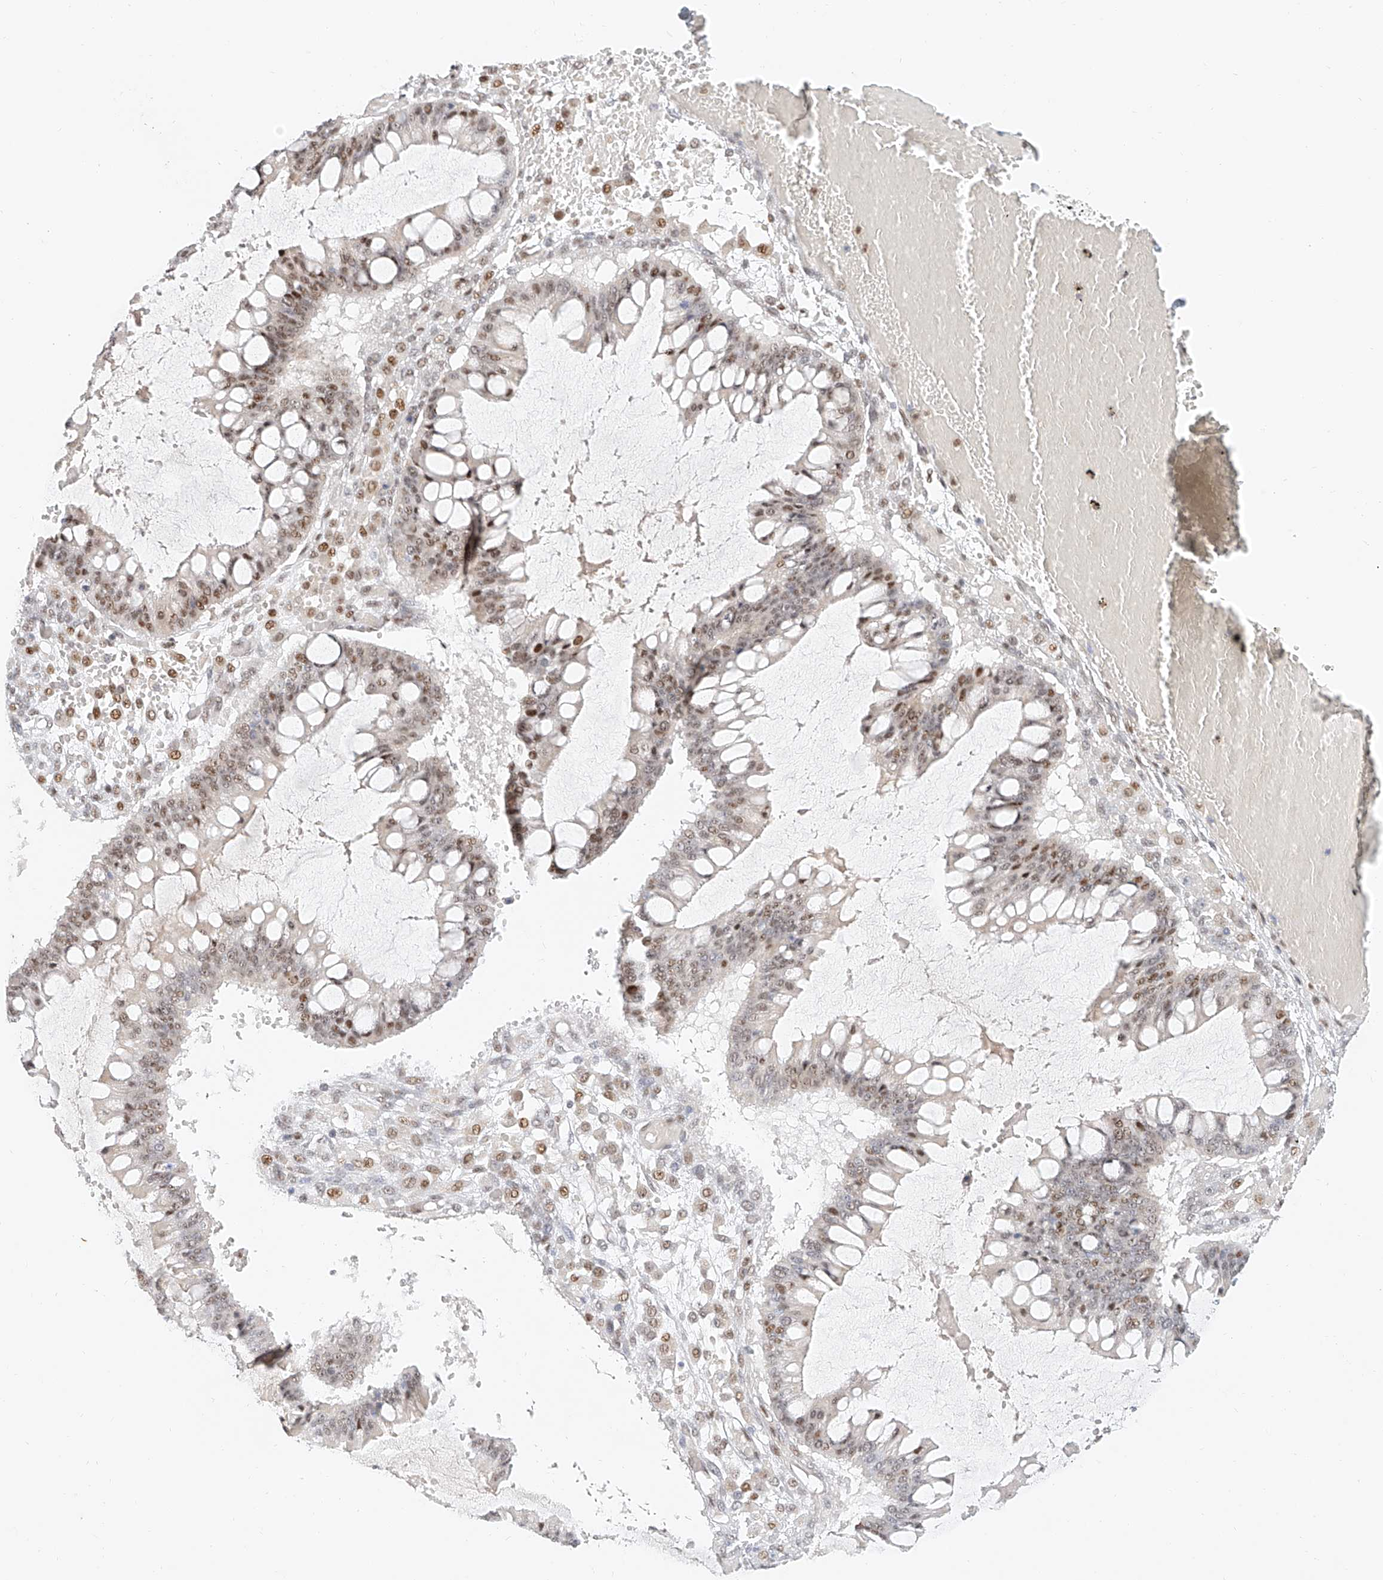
{"staining": {"intensity": "moderate", "quantity": ">75%", "location": "nuclear"}, "tissue": "ovarian cancer", "cell_type": "Tumor cells", "image_type": "cancer", "snomed": [{"axis": "morphology", "description": "Cystadenocarcinoma, mucinous, NOS"}, {"axis": "topography", "description": "Ovary"}], "caption": "Immunohistochemistry micrograph of neoplastic tissue: human ovarian cancer (mucinous cystadenocarcinoma) stained using immunohistochemistry (IHC) reveals medium levels of moderate protein expression localized specifically in the nuclear of tumor cells, appearing as a nuclear brown color.", "gene": "CXorf58", "patient": {"sex": "female", "age": 73}}